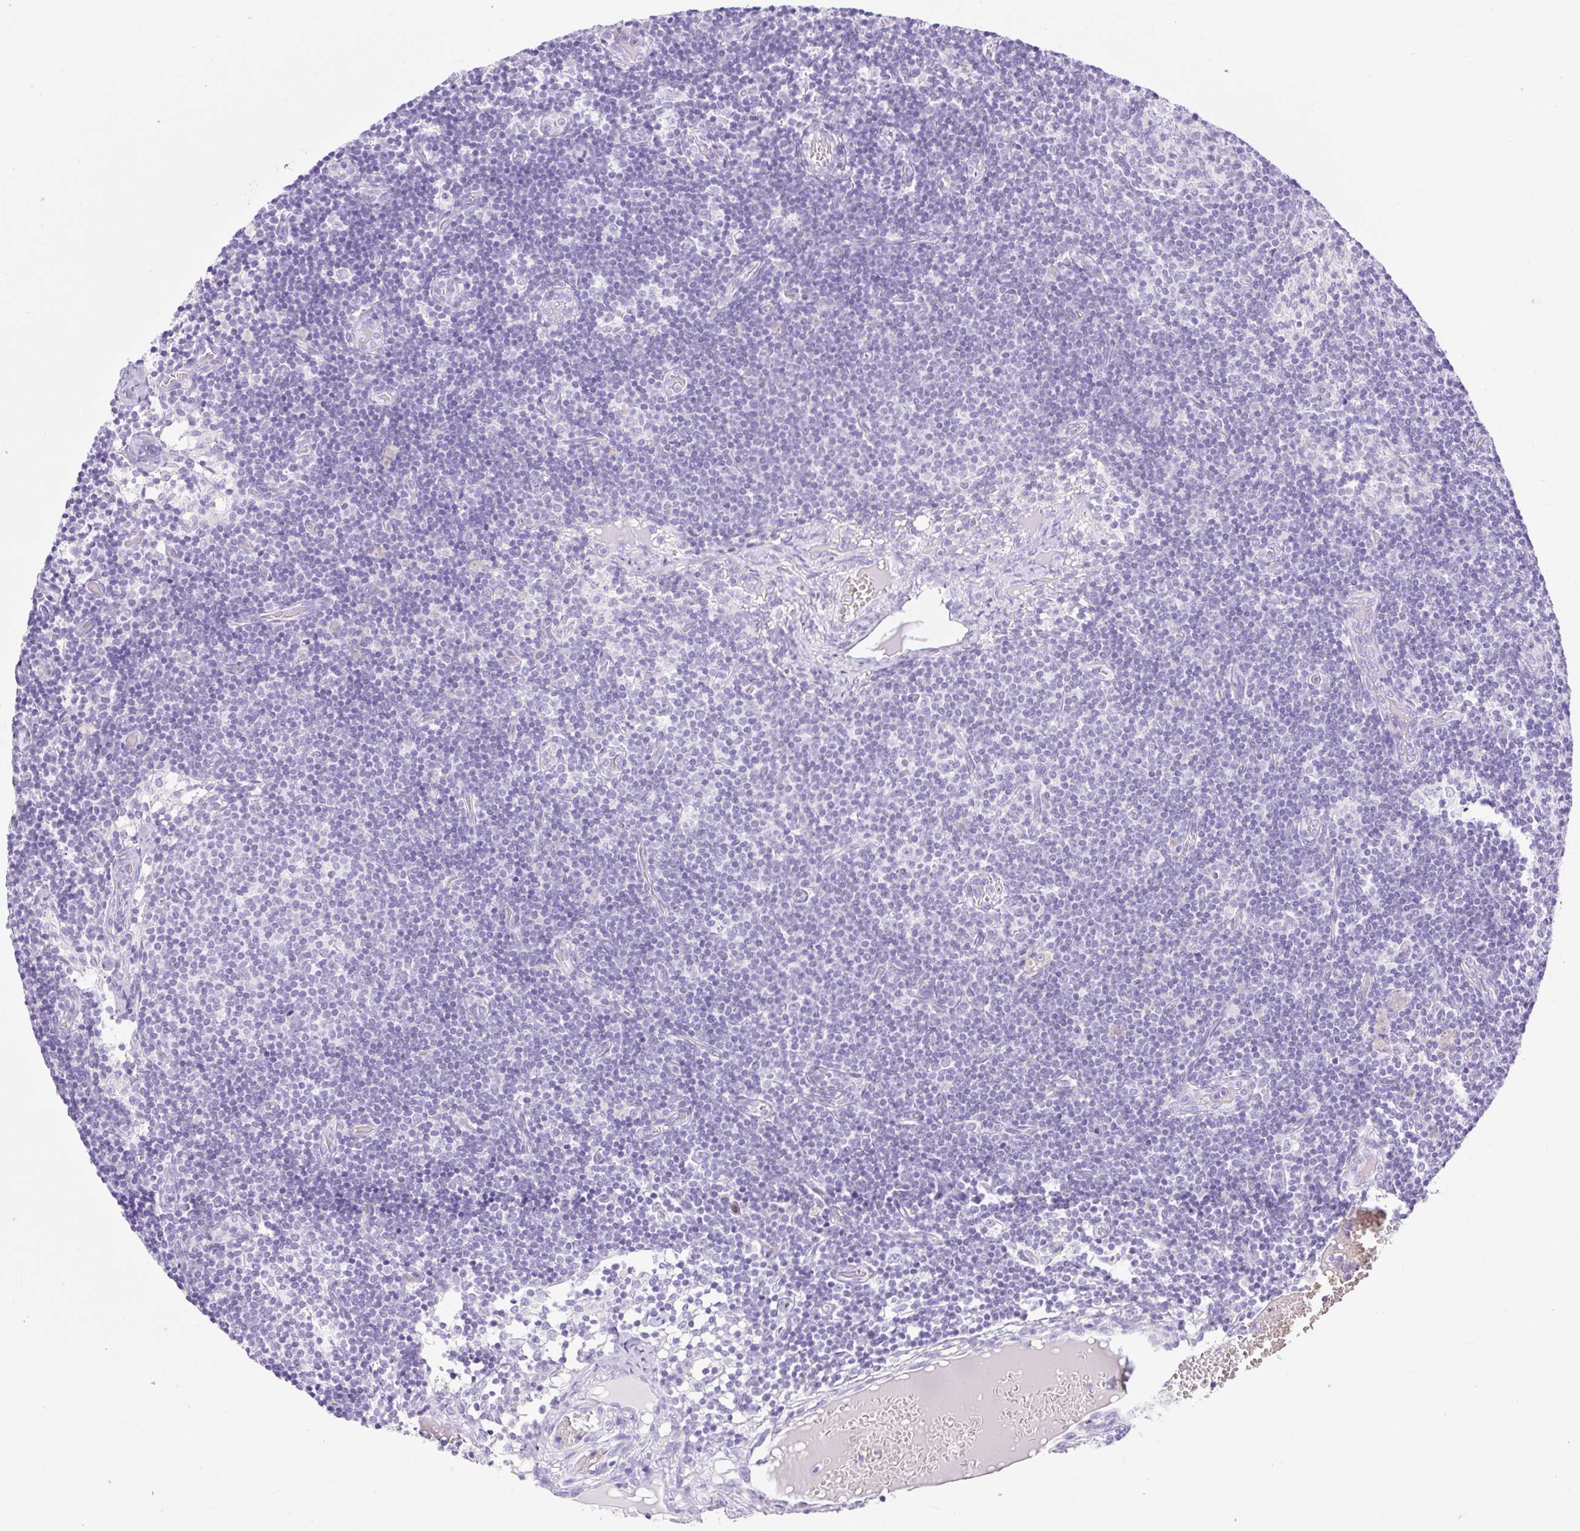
{"staining": {"intensity": "negative", "quantity": "none", "location": "none"}, "tissue": "lymph node", "cell_type": "Germinal center cells", "image_type": "normal", "snomed": [{"axis": "morphology", "description": "Normal tissue, NOS"}, {"axis": "topography", "description": "Lymph node"}], "caption": "Image shows no protein staining in germinal center cells of benign lymph node.", "gene": "SLC25A40", "patient": {"sex": "female", "age": 31}}